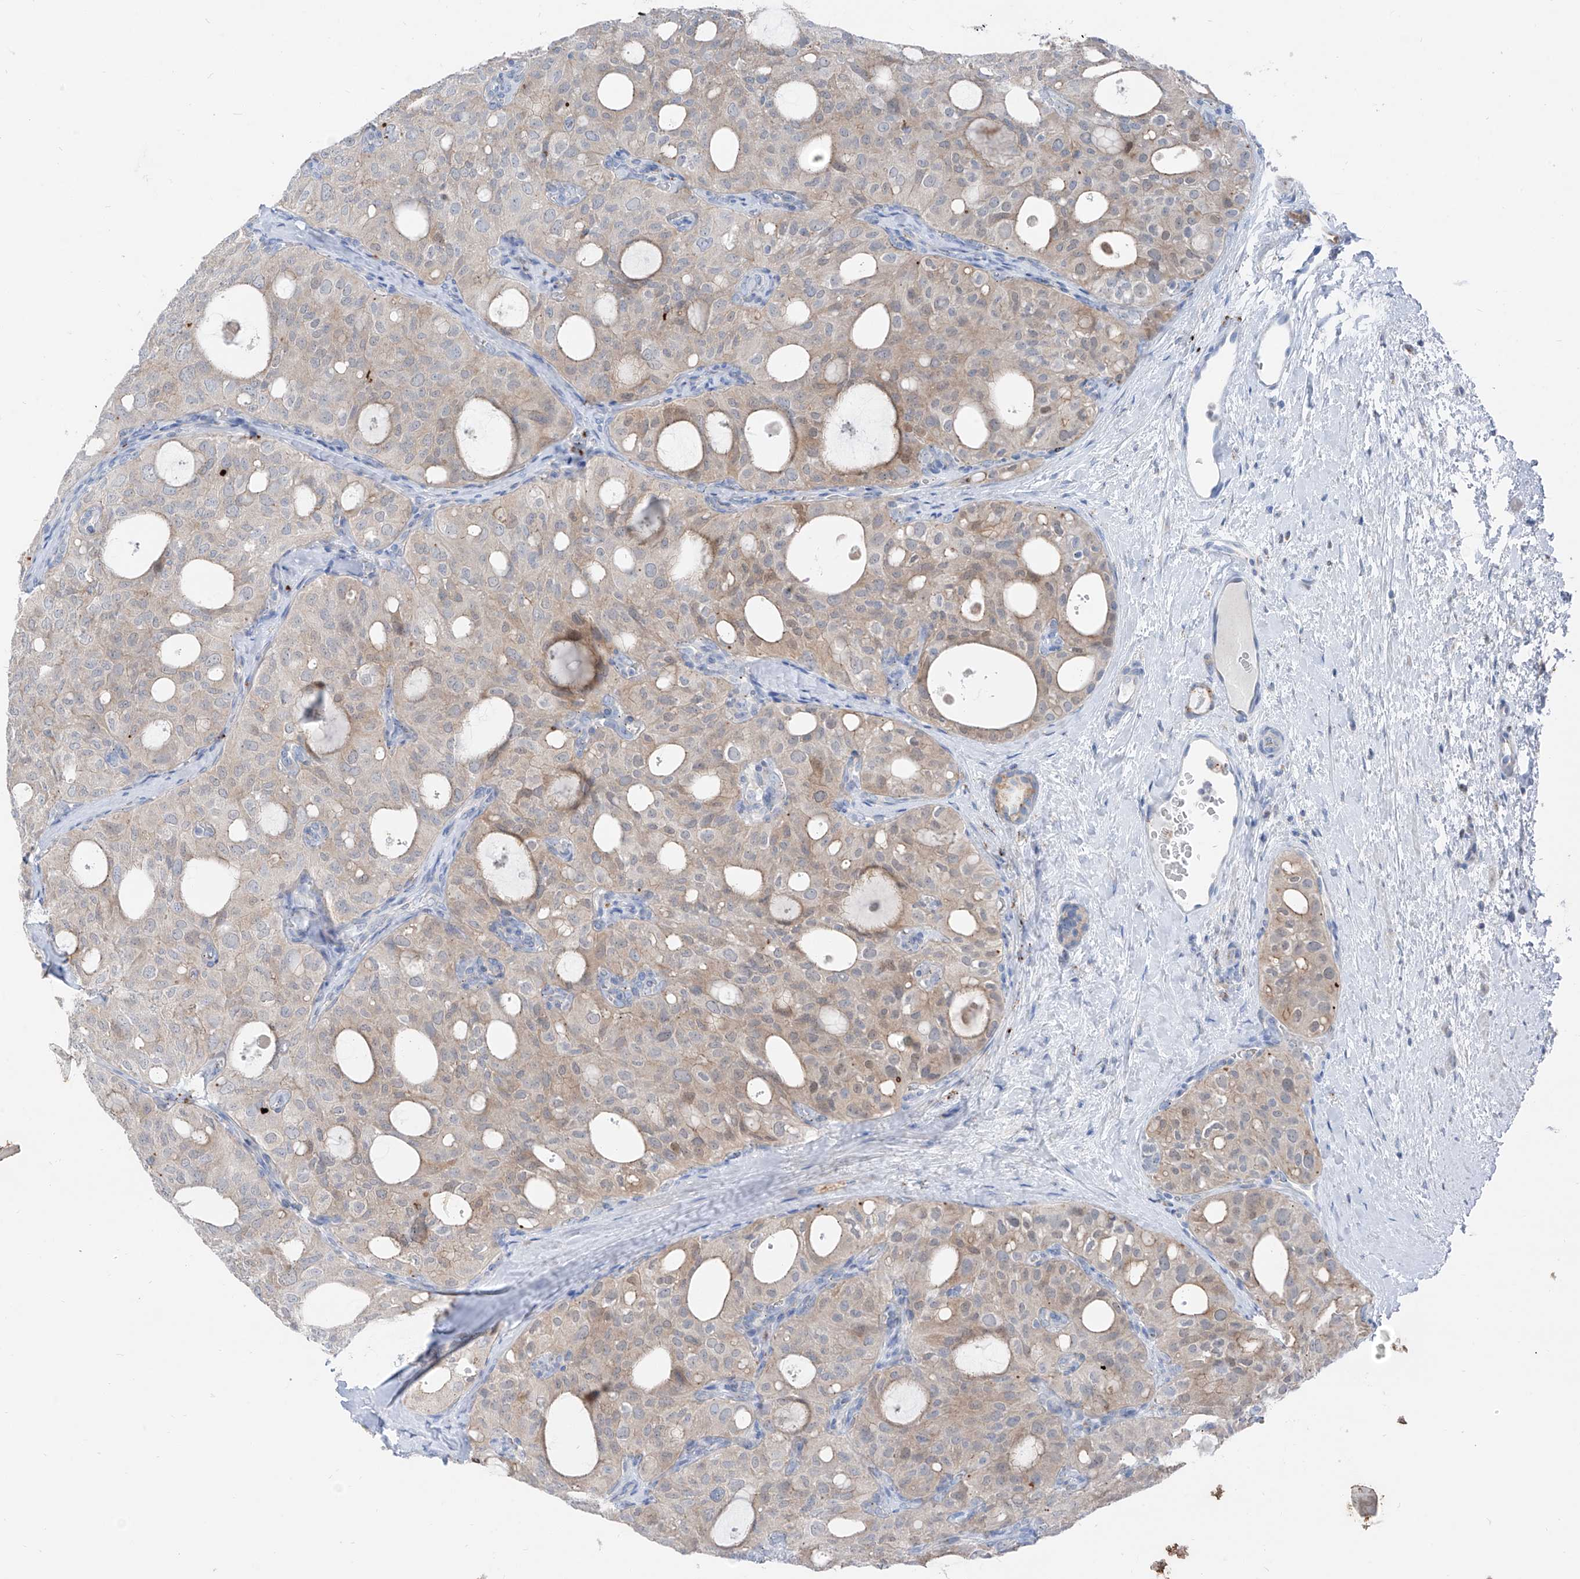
{"staining": {"intensity": "weak", "quantity": ">75%", "location": "cytoplasmic/membranous"}, "tissue": "thyroid cancer", "cell_type": "Tumor cells", "image_type": "cancer", "snomed": [{"axis": "morphology", "description": "Follicular adenoma carcinoma, NOS"}, {"axis": "topography", "description": "Thyroid gland"}], "caption": "Immunohistochemical staining of human follicular adenoma carcinoma (thyroid) shows low levels of weak cytoplasmic/membranous protein positivity in about >75% of tumor cells.", "gene": "GPR137C", "patient": {"sex": "male", "age": 75}}